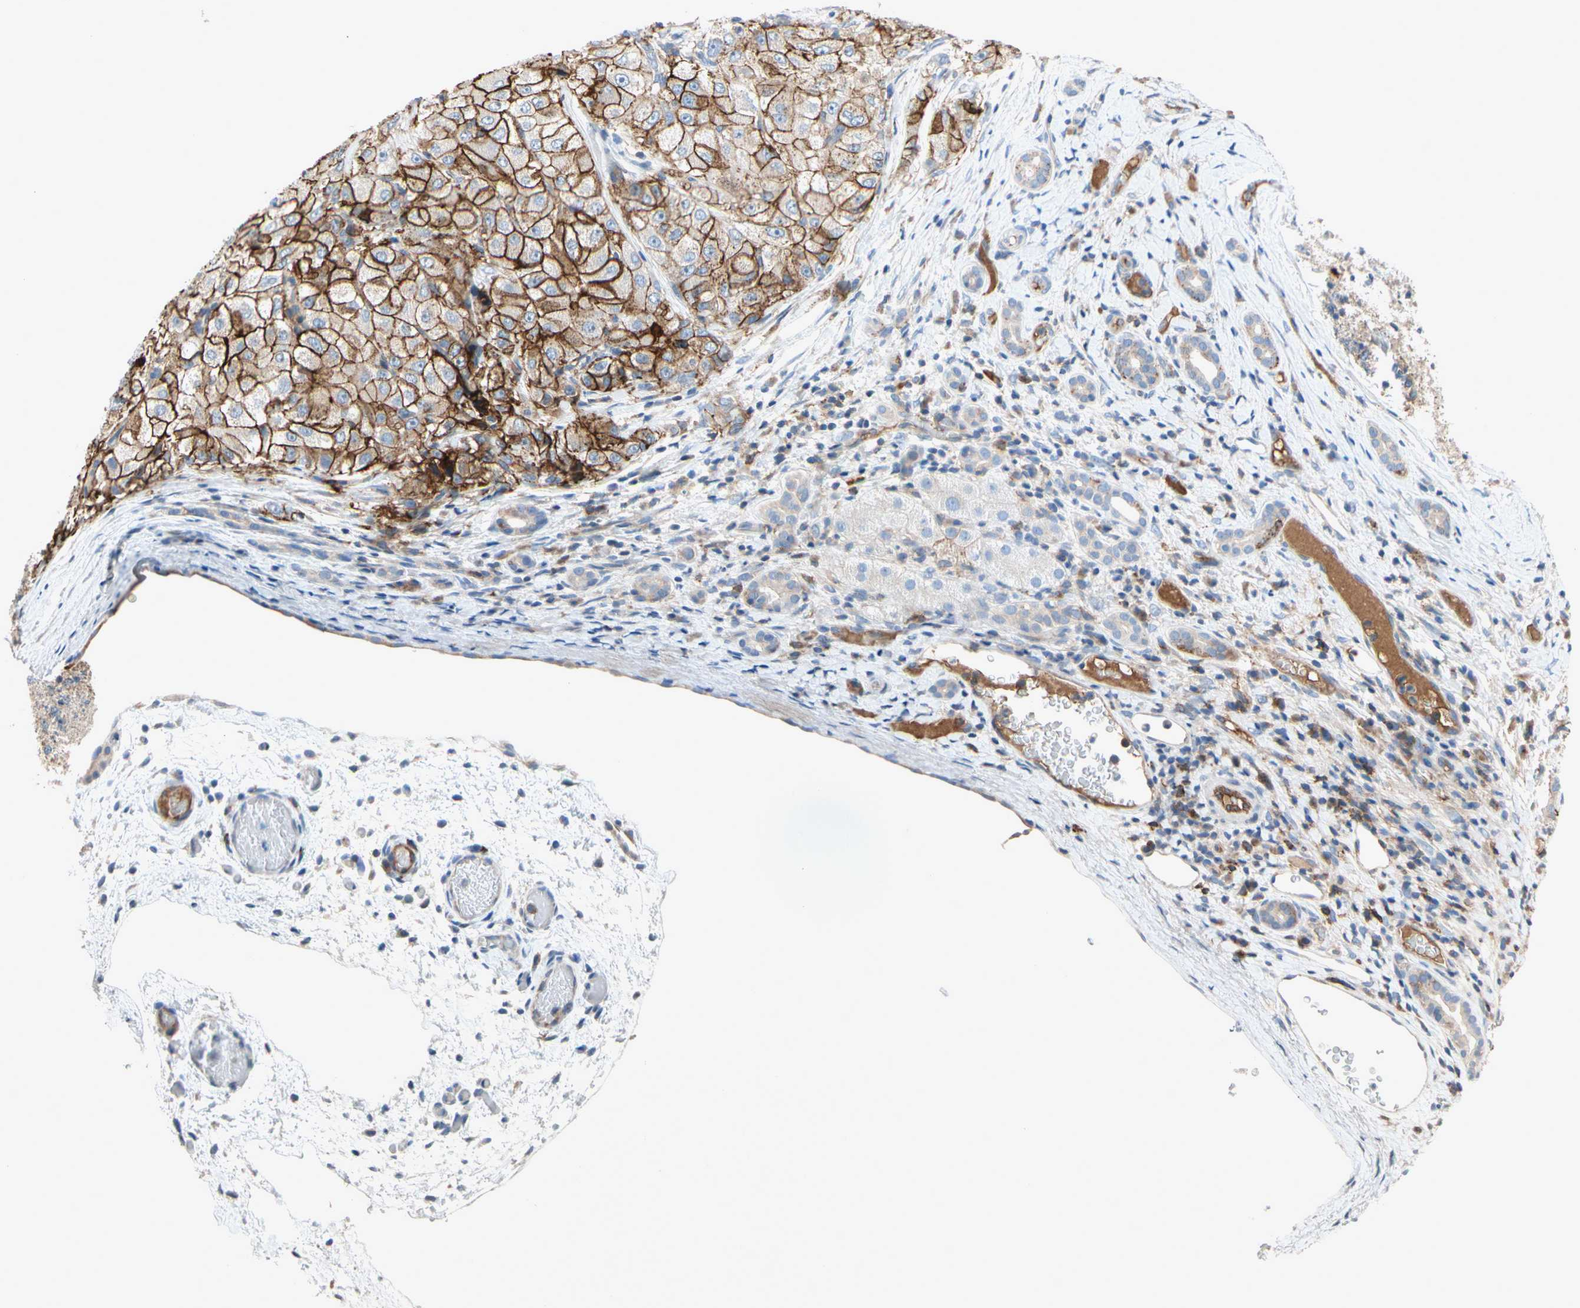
{"staining": {"intensity": "strong", "quantity": "25%-75%", "location": "cytoplasmic/membranous"}, "tissue": "liver cancer", "cell_type": "Tumor cells", "image_type": "cancer", "snomed": [{"axis": "morphology", "description": "Carcinoma, Hepatocellular, NOS"}, {"axis": "topography", "description": "Liver"}], "caption": "High-magnification brightfield microscopy of liver hepatocellular carcinoma stained with DAB (brown) and counterstained with hematoxylin (blue). tumor cells exhibit strong cytoplasmic/membranous staining is identified in approximately25%-75% of cells.", "gene": "NDFIP2", "patient": {"sex": "male", "age": 80}}